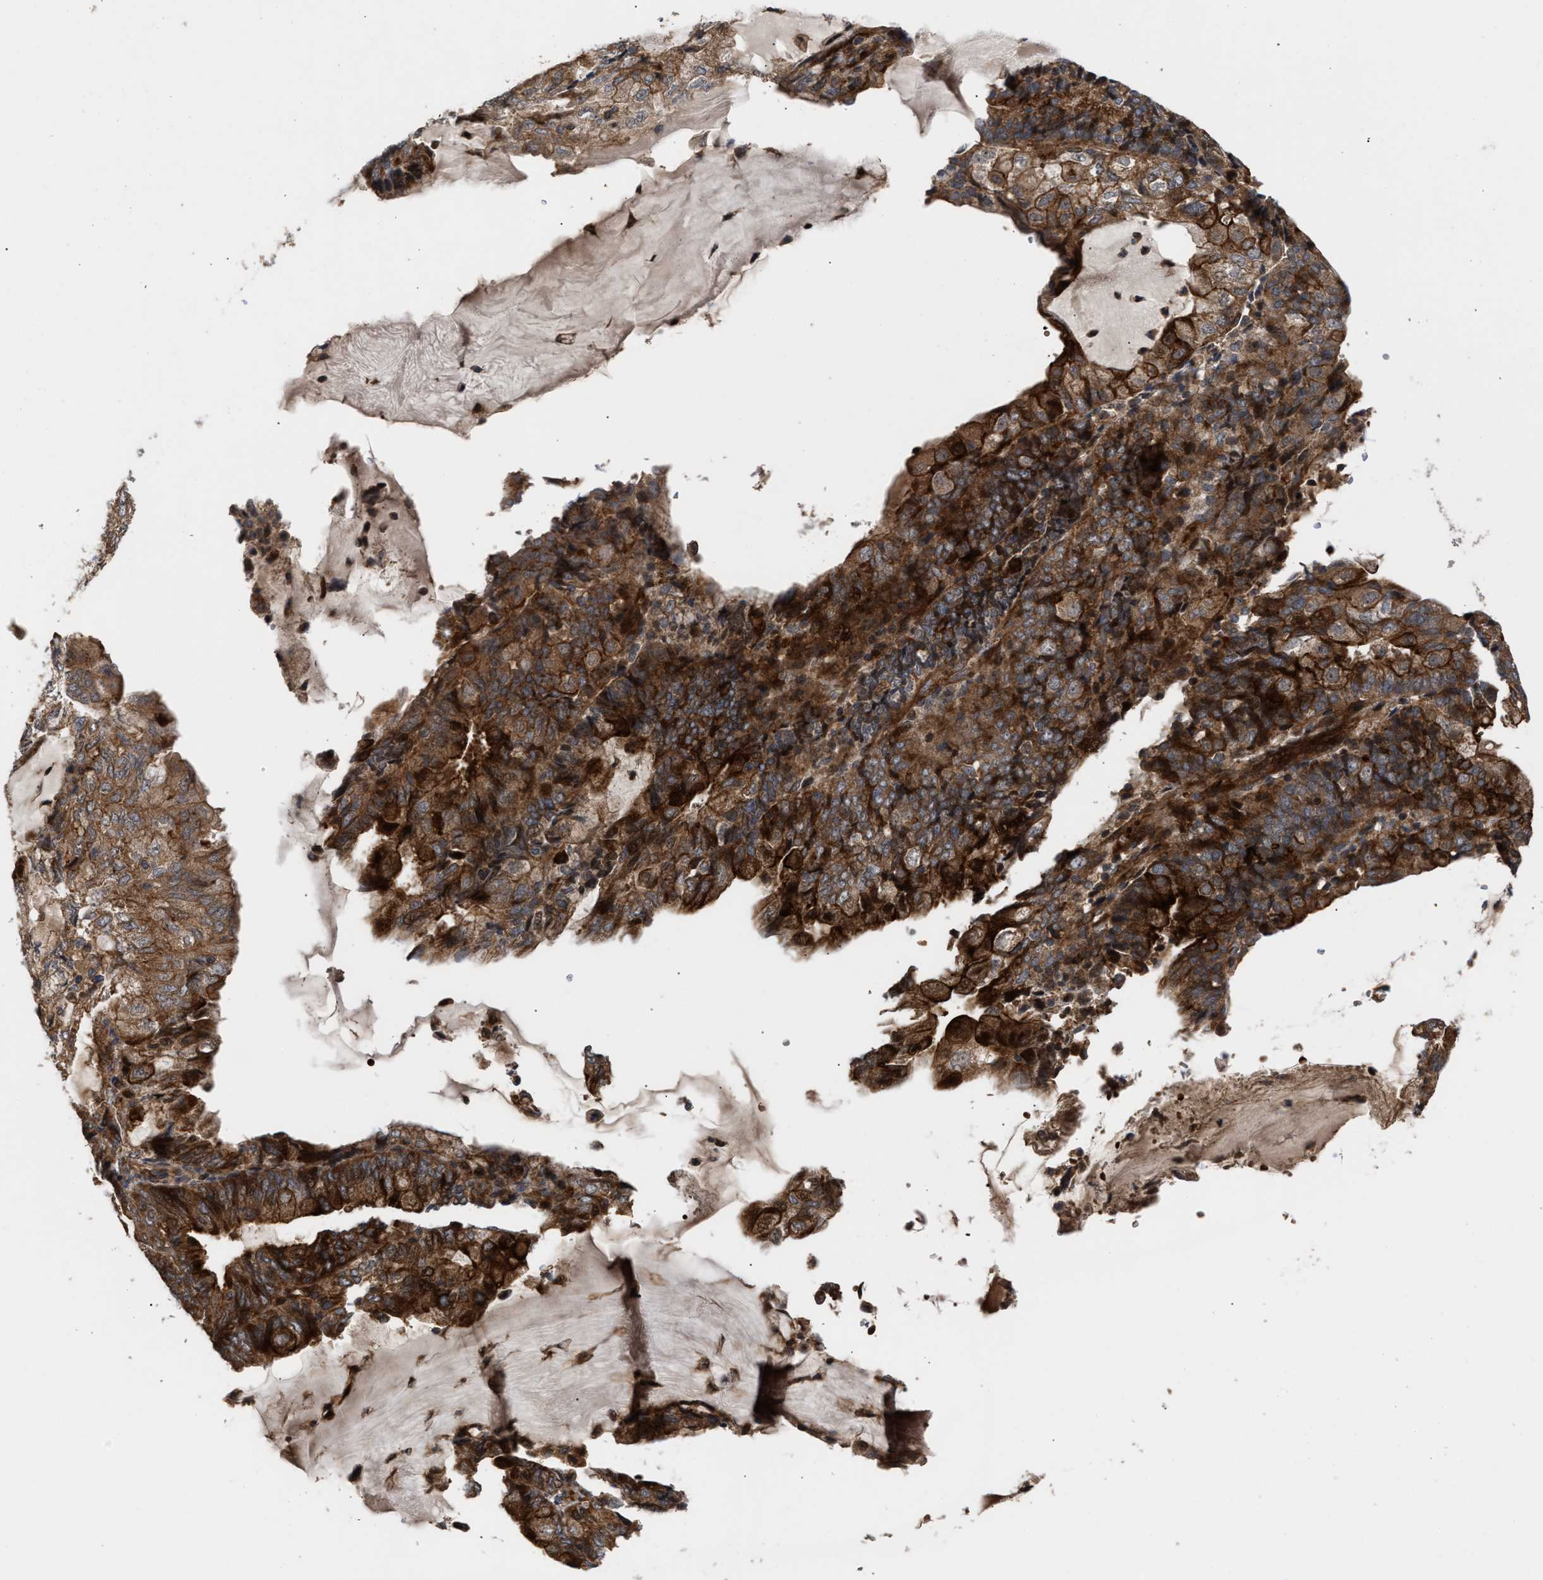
{"staining": {"intensity": "strong", "quantity": ">75%", "location": "cytoplasmic/membranous,nuclear"}, "tissue": "endometrial cancer", "cell_type": "Tumor cells", "image_type": "cancer", "snomed": [{"axis": "morphology", "description": "Adenocarcinoma, NOS"}, {"axis": "topography", "description": "Endometrium"}], "caption": "Immunohistochemical staining of endometrial cancer reveals high levels of strong cytoplasmic/membranous and nuclear protein staining in approximately >75% of tumor cells.", "gene": "STAU1", "patient": {"sex": "female", "age": 81}}